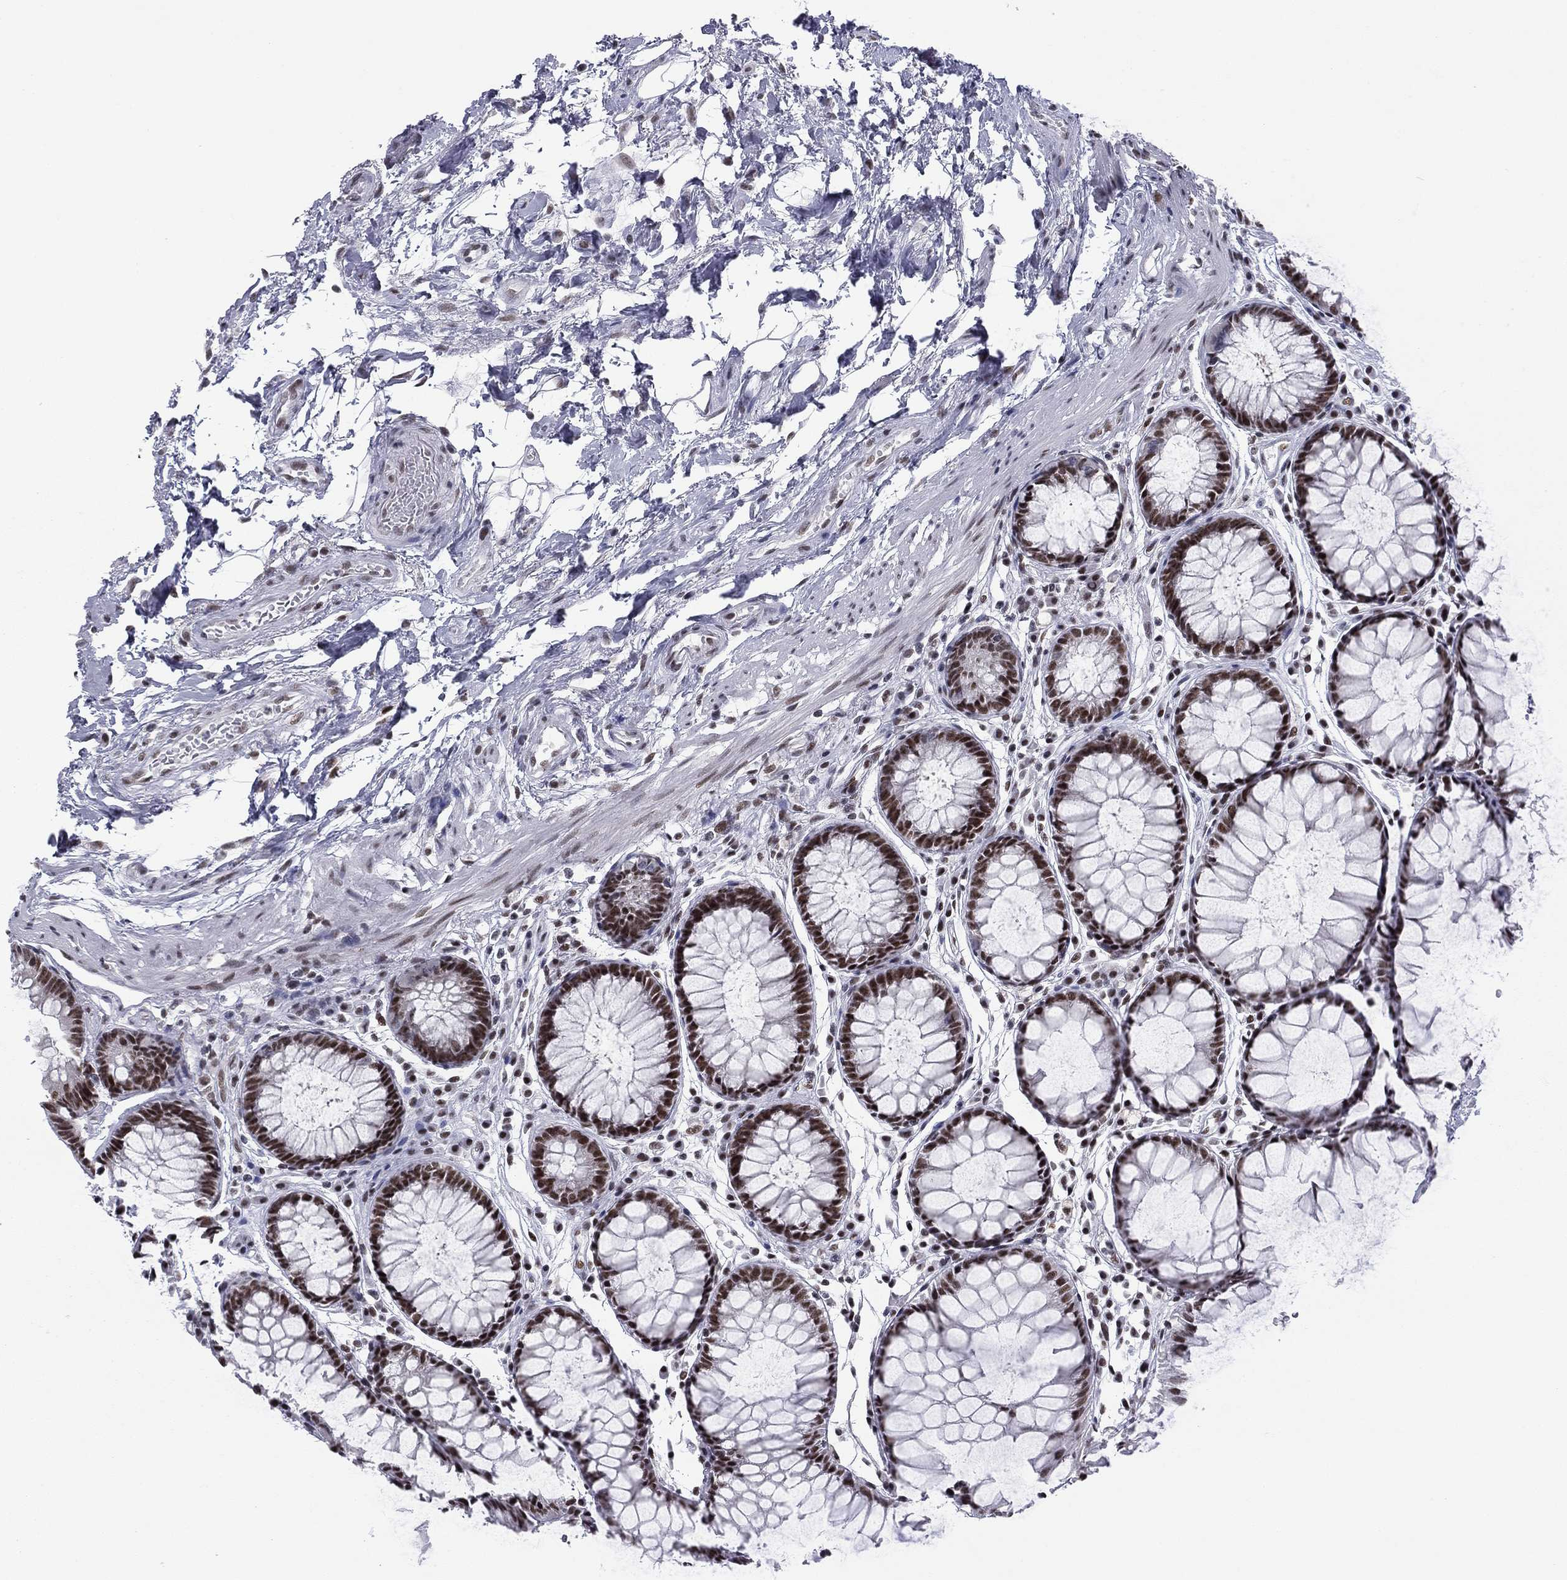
{"staining": {"intensity": "strong", "quantity": ">75%", "location": "nuclear"}, "tissue": "rectum", "cell_type": "Glandular cells", "image_type": "normal", "snomed": [{"axis": "morphology", "description": "Normal tissue, NOS"}, {"axis": "topography", "description": "Rectum"}], "caption": "Immunohistochemistry (DAB (3,3'-diaminobenzidine)) staining of unremarkable rectum reveals strong nuclear protein positivity in approximately >75% of glandular cells. The protein is stained brown, and the nuclei are stained in blue (DAB (3,3'-diaminobenzidine) IHC with brightfield microscopy, high magnification).", "gene": "ETV5", "patient": {"sex": "female", "age": 68}}